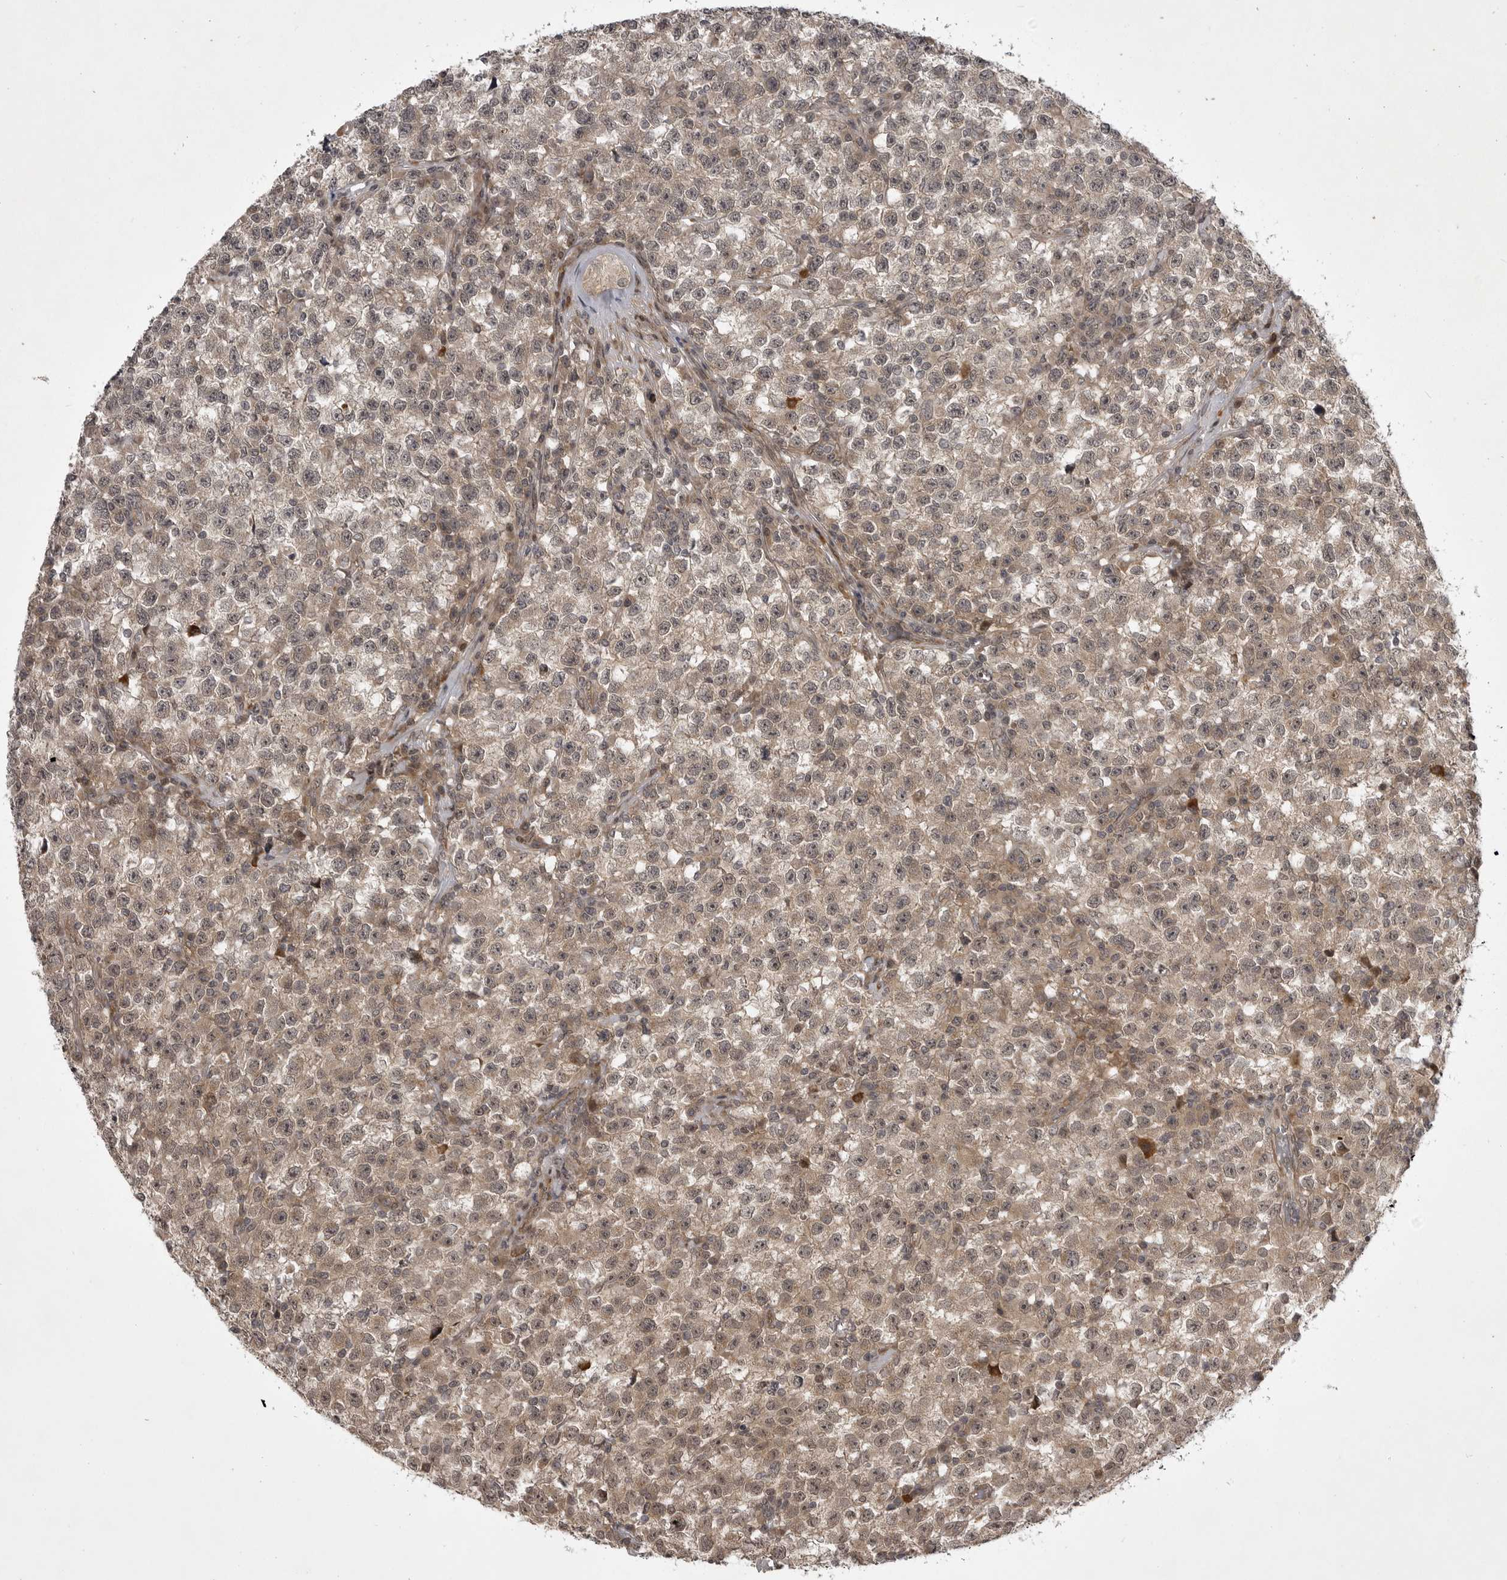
{"staining": {"intensity": "weak", "quantity": ">75%", "location": "cytoplasmic/membranous"}, "tissue": "testis cancer", "cell_type": "Tumor cells", "image_type": "cancer", "snomed": [{"axis": "morphology", "description": "Seminoma, NOS"}, {"axis": "topography", "description": "Testis"}], "caption": "A brown stain highlights weak cytoplasmic/membranous expression of a protein in seminoma (testis) tumor cells.", "gene": "SNX16", "patient": {"sex": "male", "age": 22}}